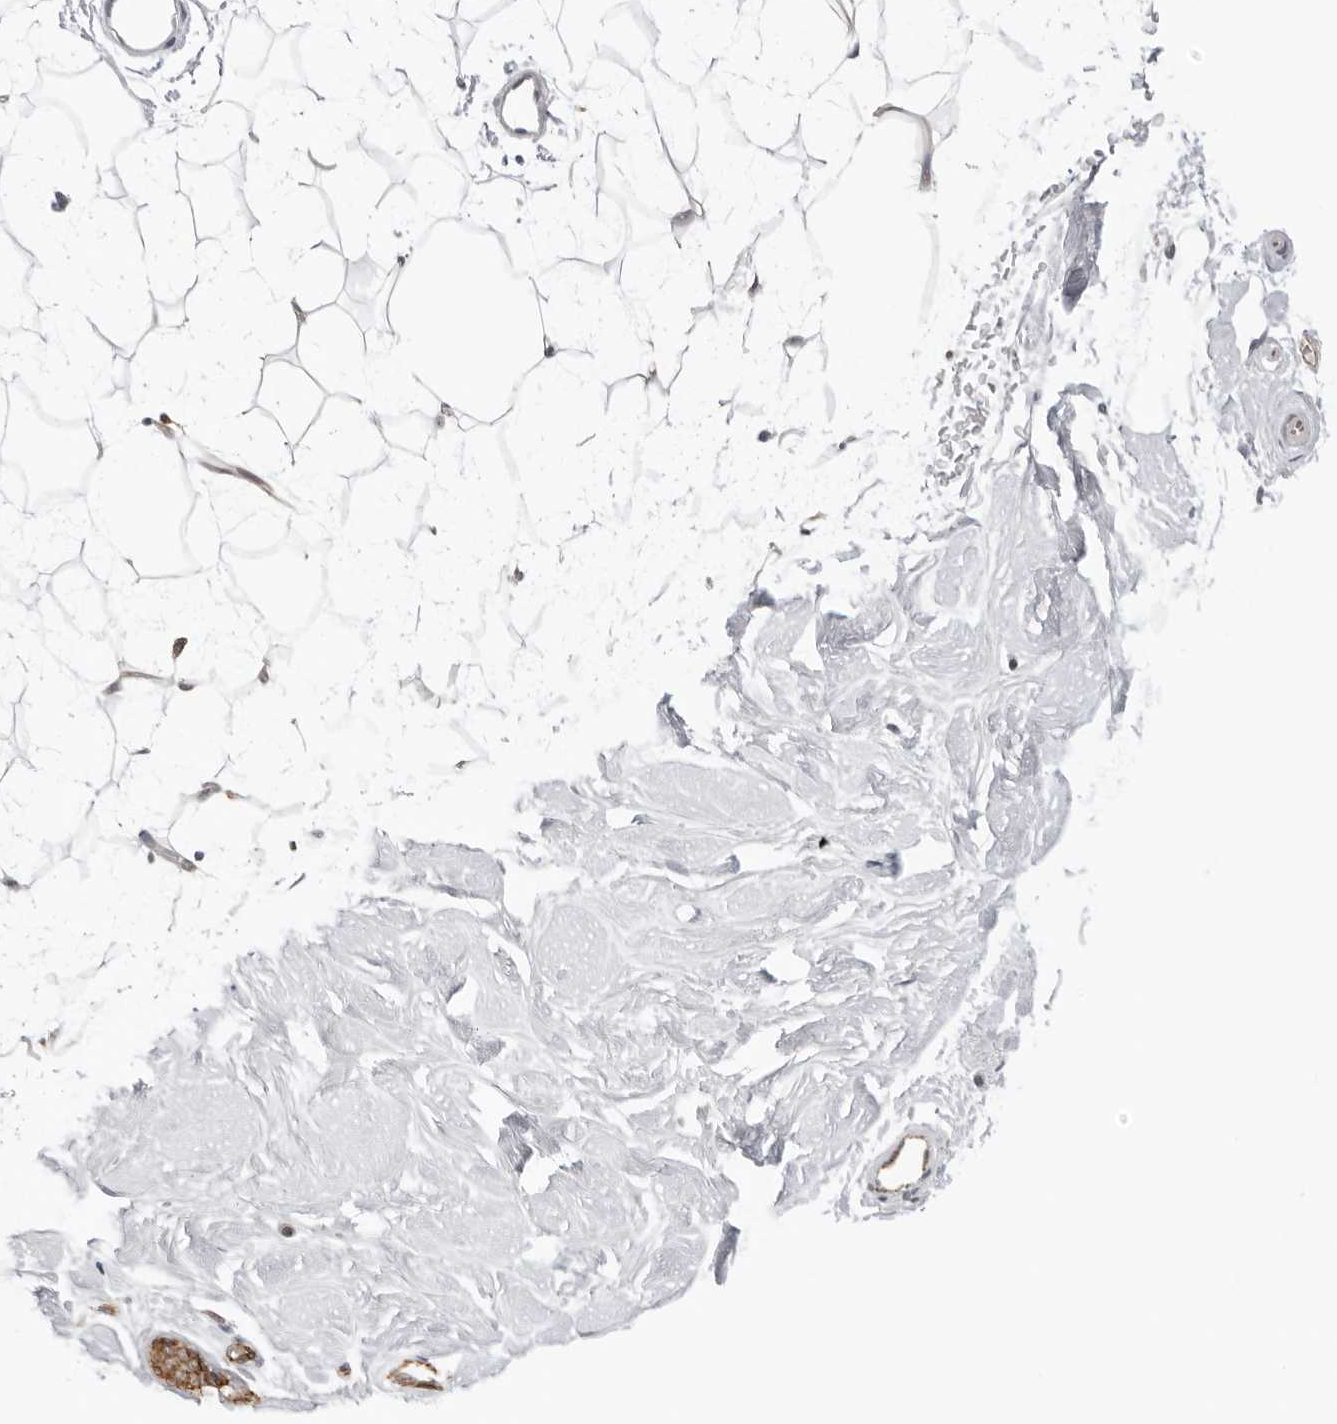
{"staining": {"intensity": "negative", "quantity": "none", "location": "none"}, "tissue": "breast", "cell_type": "Adipocytes", "image_type": "normal", "snomed": [{"axis": "morphology", "description": "Normal tissue, NOS"}, {"axis": "topography", "description": "Breast"}], "caption": "Adipocytes are negative for brown protein staining in benign breast. The staining is performed using DAB (3,3'-diaminobenzidine) brown chromogen with nuclei counter-stained in using hematoxylin.", "gene": "TRAPPC3", "patient": {"sex": "female", "age": 23}}